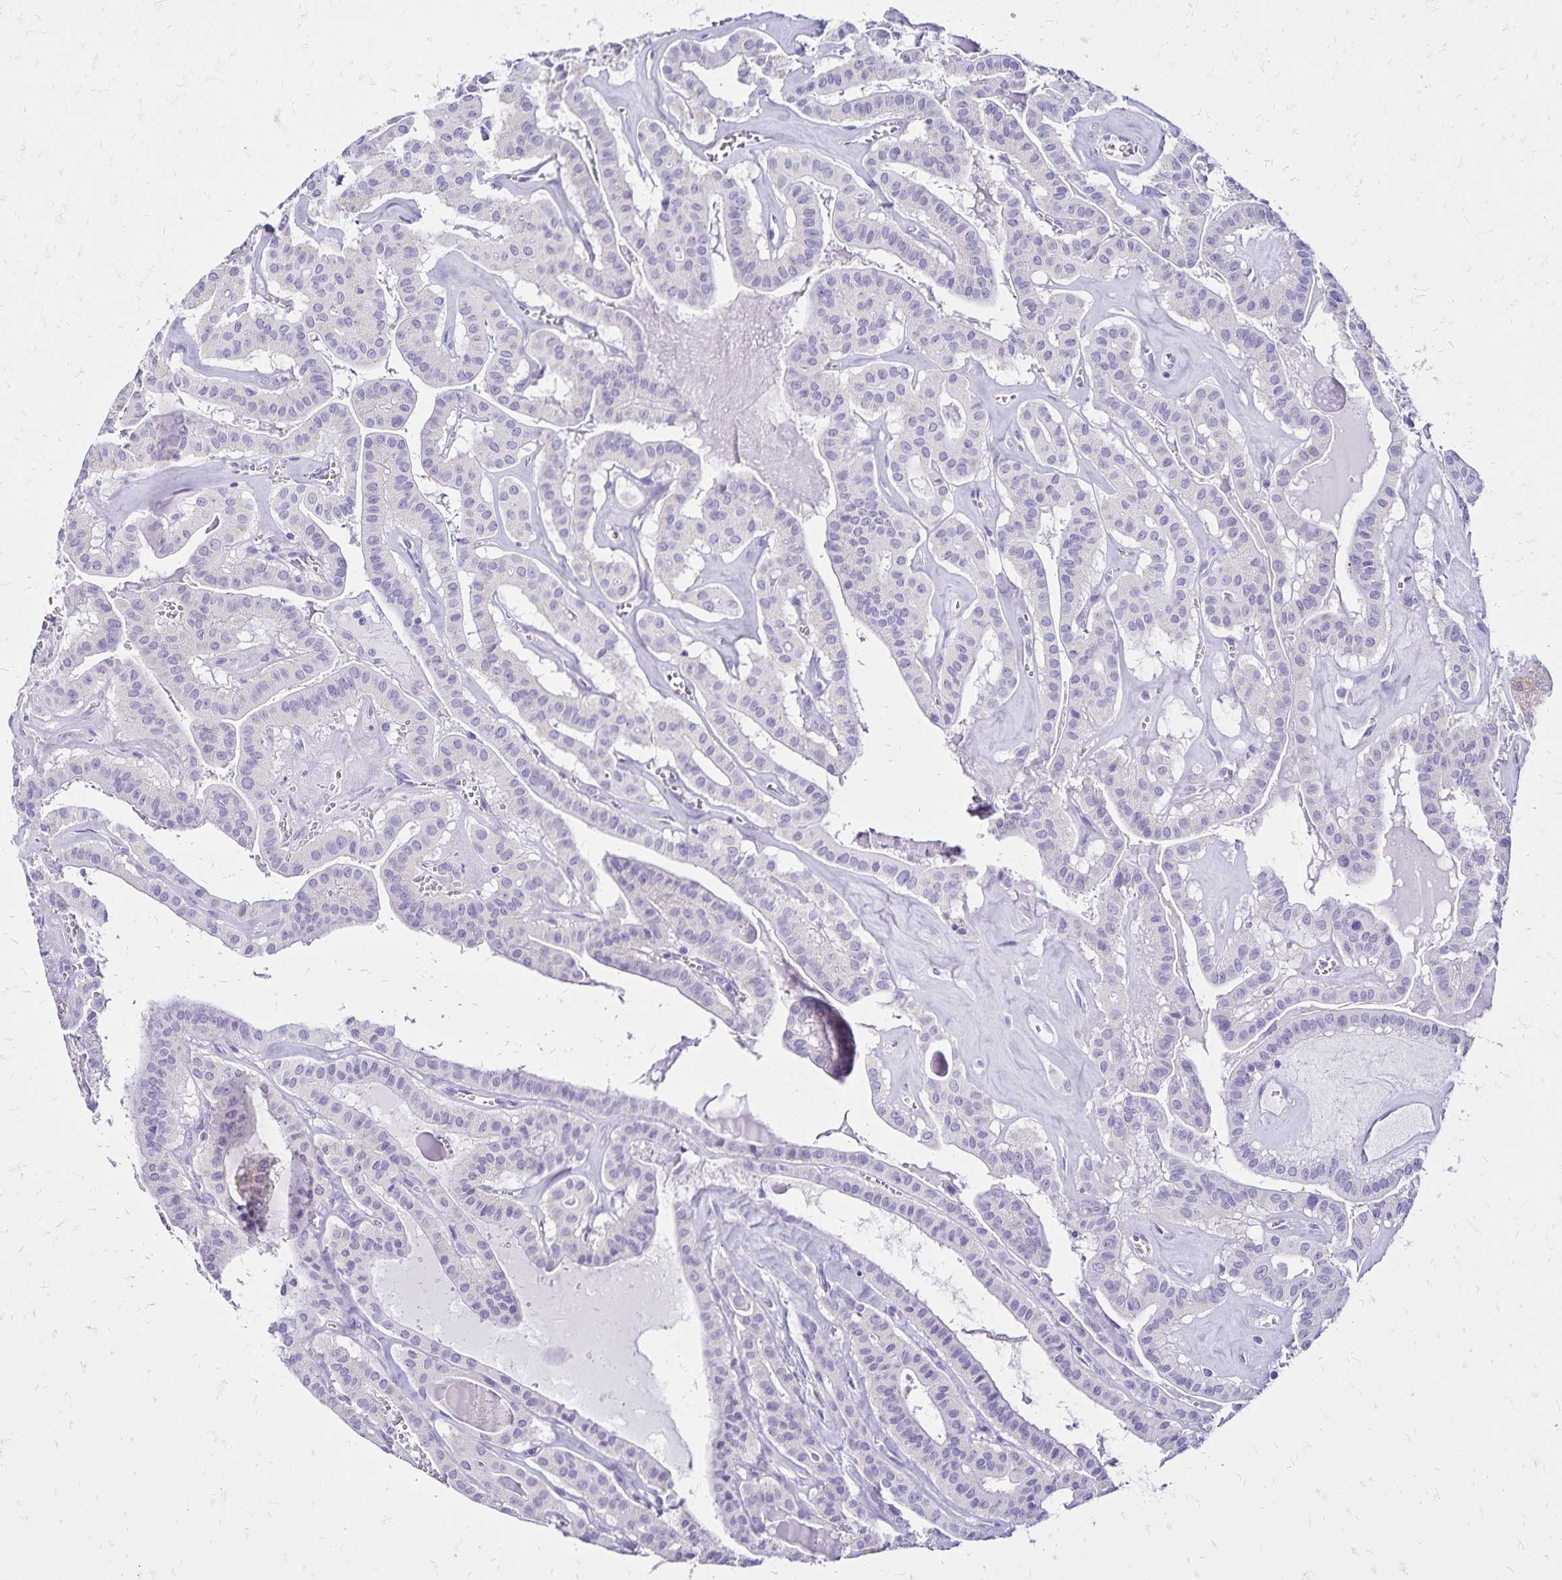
{"staining": {"intensity": "negative", "quantity": "none", "location": "none"}, "tissue": "thyroid cancer", "cell_type": "Tumor cells", "image_type": "cancer", "snomed": [{"axis": "morphology", "description": "Papillary adenocarcinoma, NOS"}, {"axis": "topography", "description": "Thyroid gland"}], "caption": "Protein analysis of thyroid cancer displays no significant positivity in tumor cells. (DAB IHC visualized using brightfield microscopy, high magnification).", "gene": "LIN28B", "patient": {"sex": "male", "age": 52}}